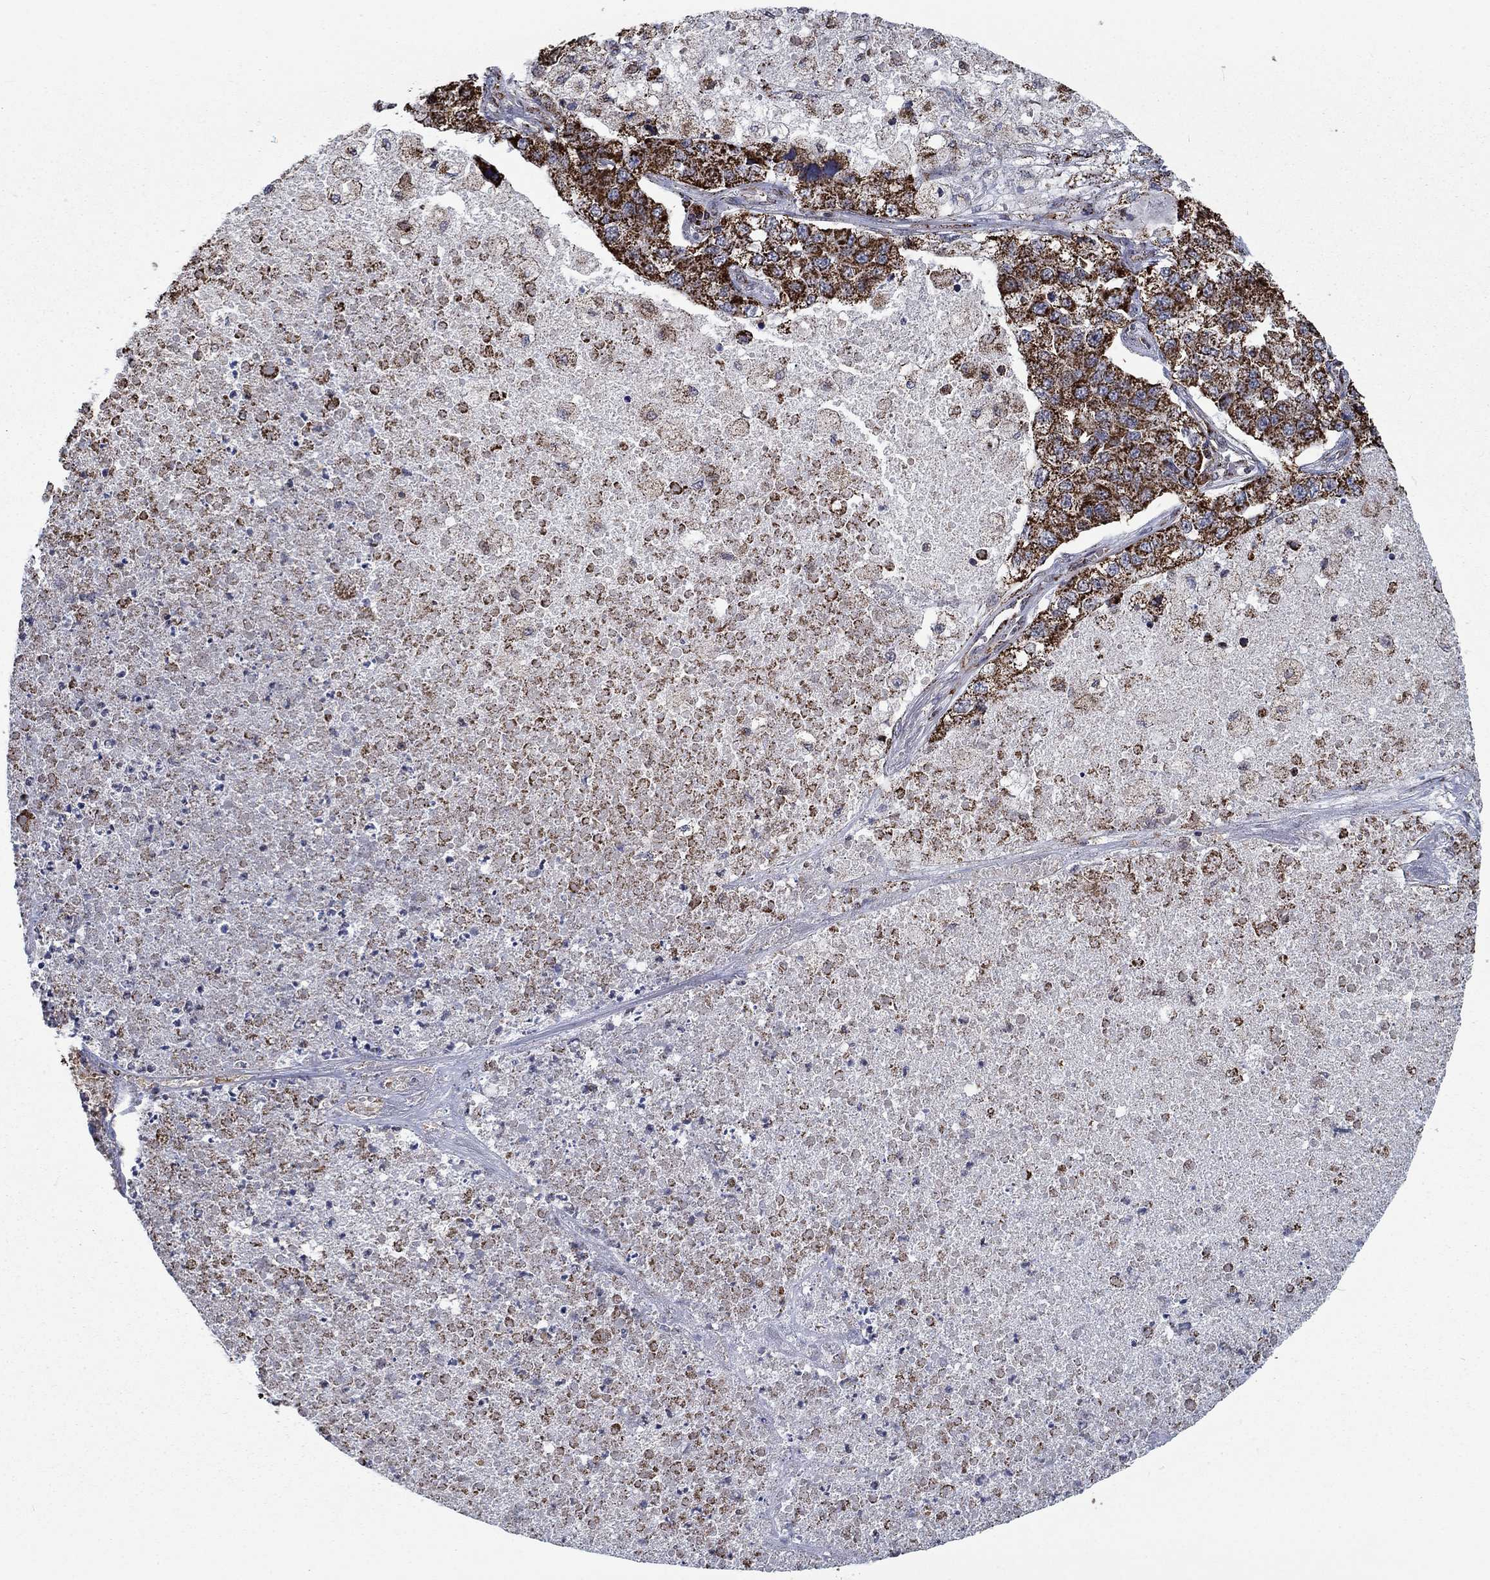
{"staining": {"intensity": "strong", "quantity": ">75%", "location": "cytoplasmic/membranous"}, "tissue": "lung cancer", "cell_type": "Tumor cells", "image_type": "cancer", "snomed": [{"axis": "morphology", "description": "Adenocarcinoma, NOS"}, {"axis": "topography", "description": "Lung"}], "caption": "Protein expression analysis of adenocarcinoma (lung) demonstrates strong cytoplasmic/membranous staining in approximately >75% of tumor cells.", "gene": "MOAP1", "patient": {"sex": "male", "age": 49}}